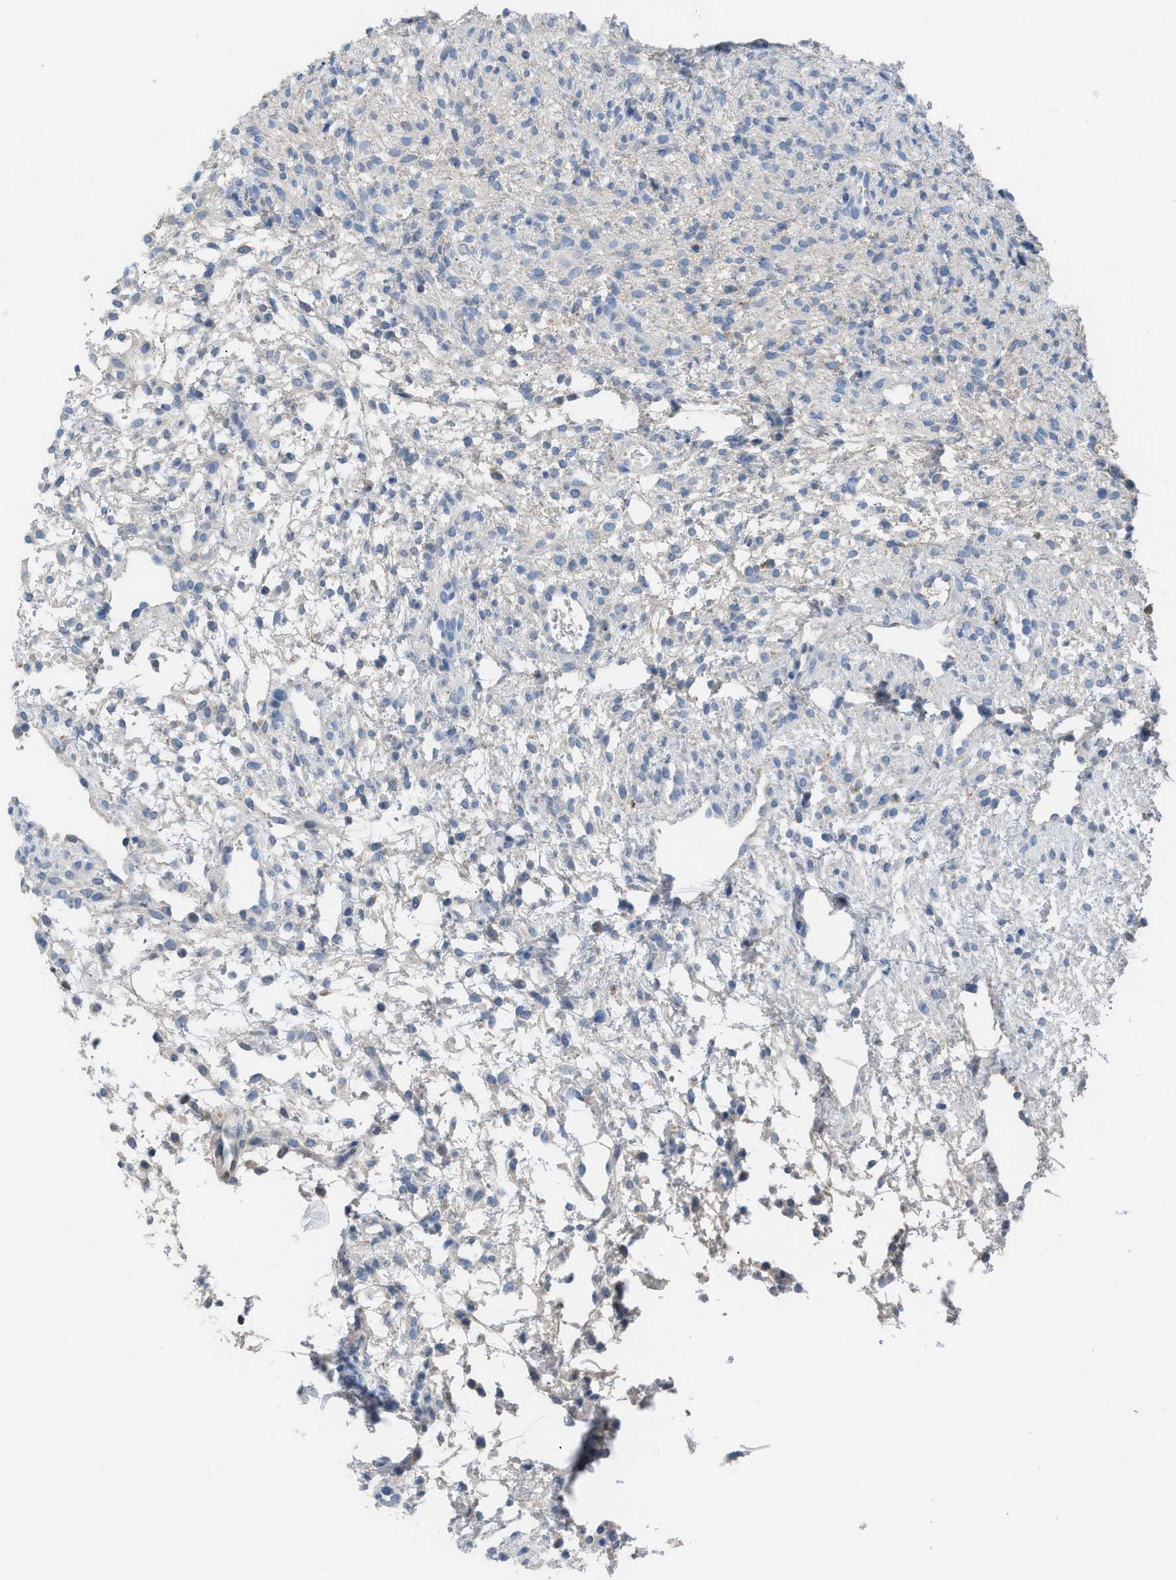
{"staining": {"intensity": "negative", "quantity": "none", "location": "none"}, "tissue": "ovary", "cell_type": "Ovarian stroma cells", "image_type": "normal", "snomed": [{"axis": "morphology", "description": "Normal tissue, NOS"}, {"axis": "morphology", "description": "Cyst, NOS"}, {"axis": "topography", "description": "Ovary"}], "caption": "An IHC photomicrograph of normal ovary is shown. There is no staining in ovarian stroma cells of ovary. Nuclei are stained in blue.", "gene": "HPX", "patient": {"sex": "female", "age": 18}}